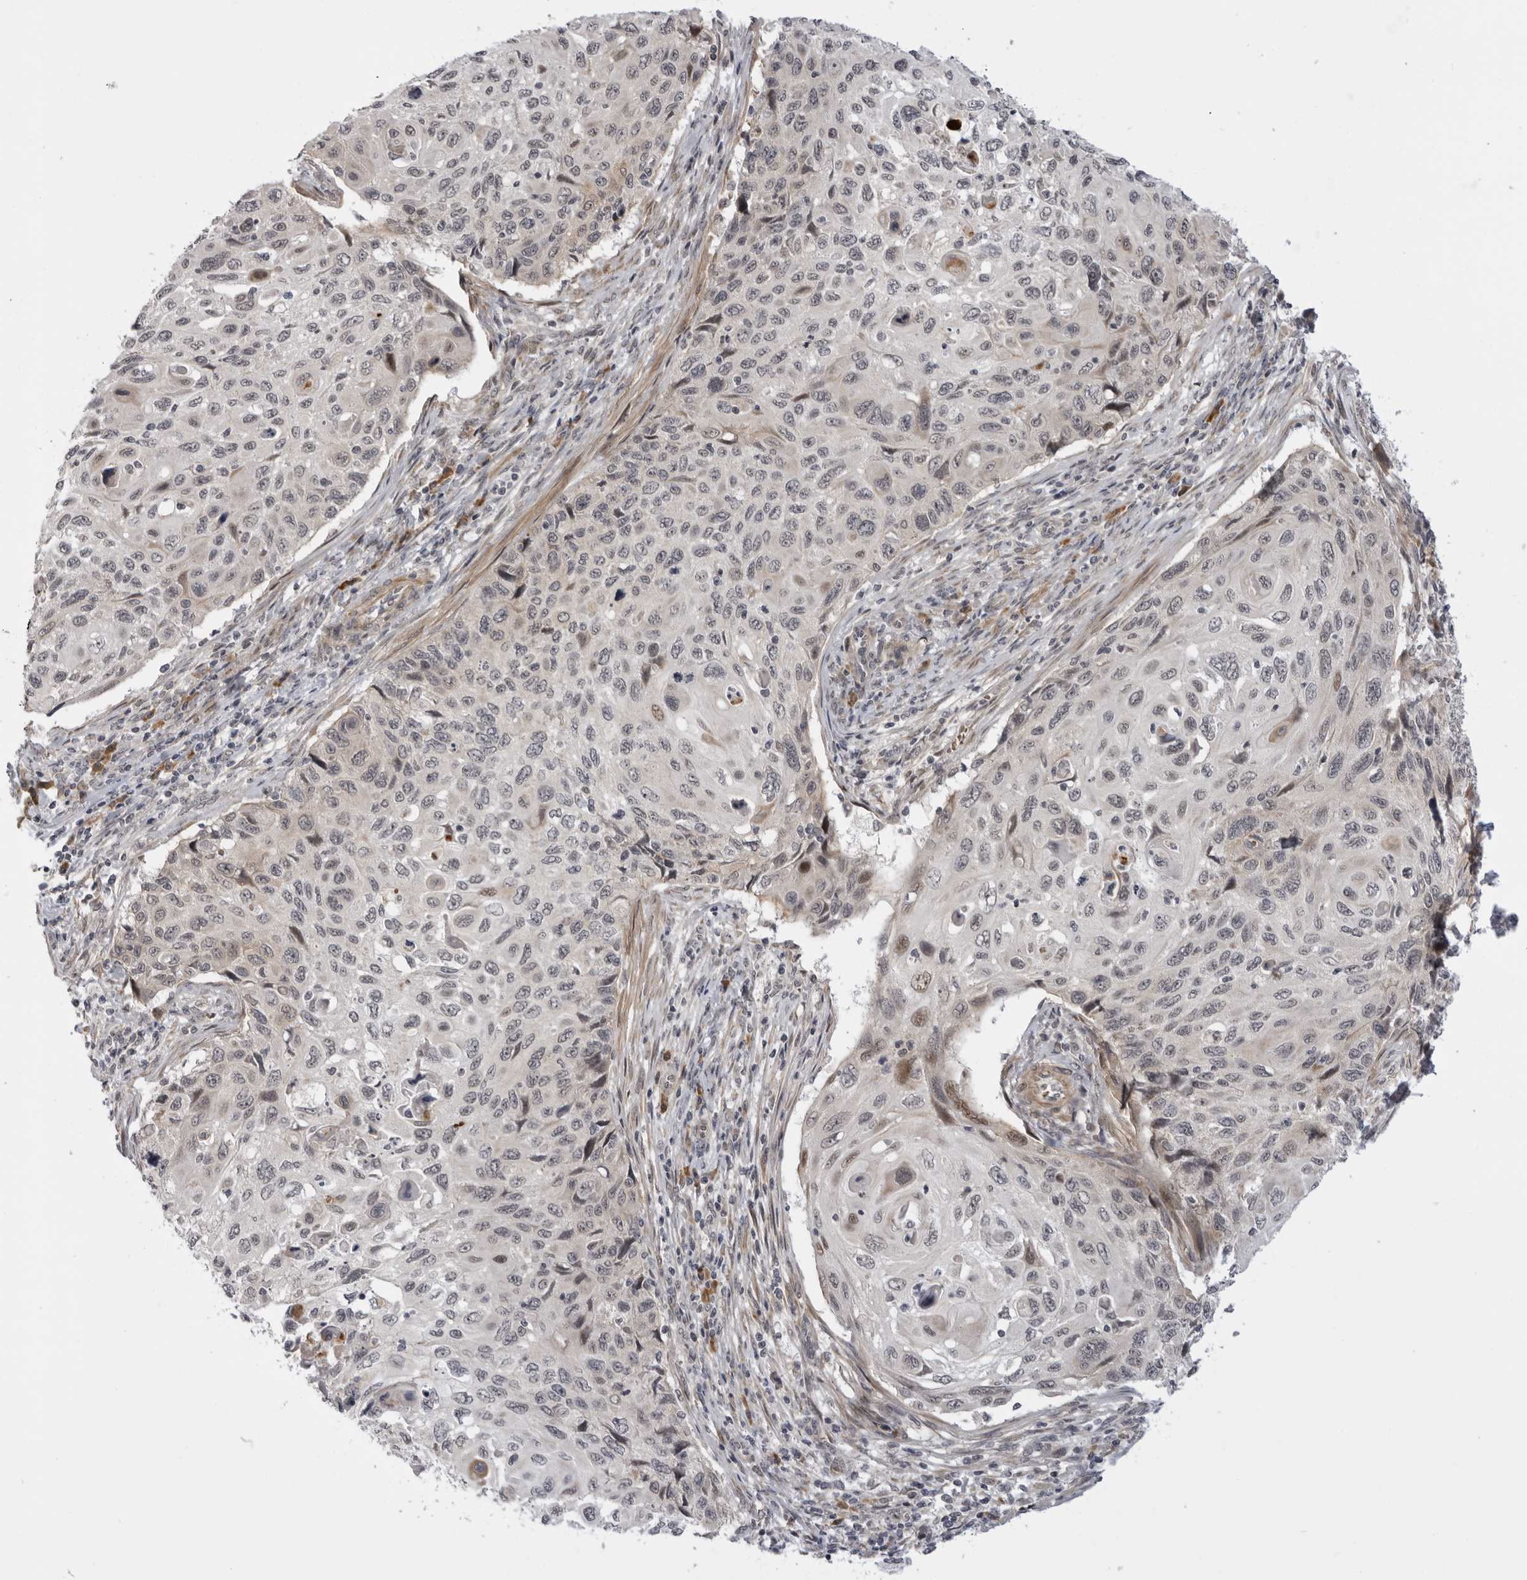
{"staining": {"intensity": "weak", "quantity": ">75%", "location": "nuclear"}, "tissue": "cervical cancer", "cell_type": "Tumor cells", "image_type": "cancer", "snomed": [{"axis": "morphology", "description": "Squamous cell carcinoma, NOS"}, {"axis": "topography", "description": "Cervix"}], "caption": "Immunohistochemistry of squamous cell carcinoma (cervical) demonstrates low levels of weak nuclear positivity in about >75% of tumor cells.", "gene": "ALPK2", "patient": {"sex": "female", "age": 70}}